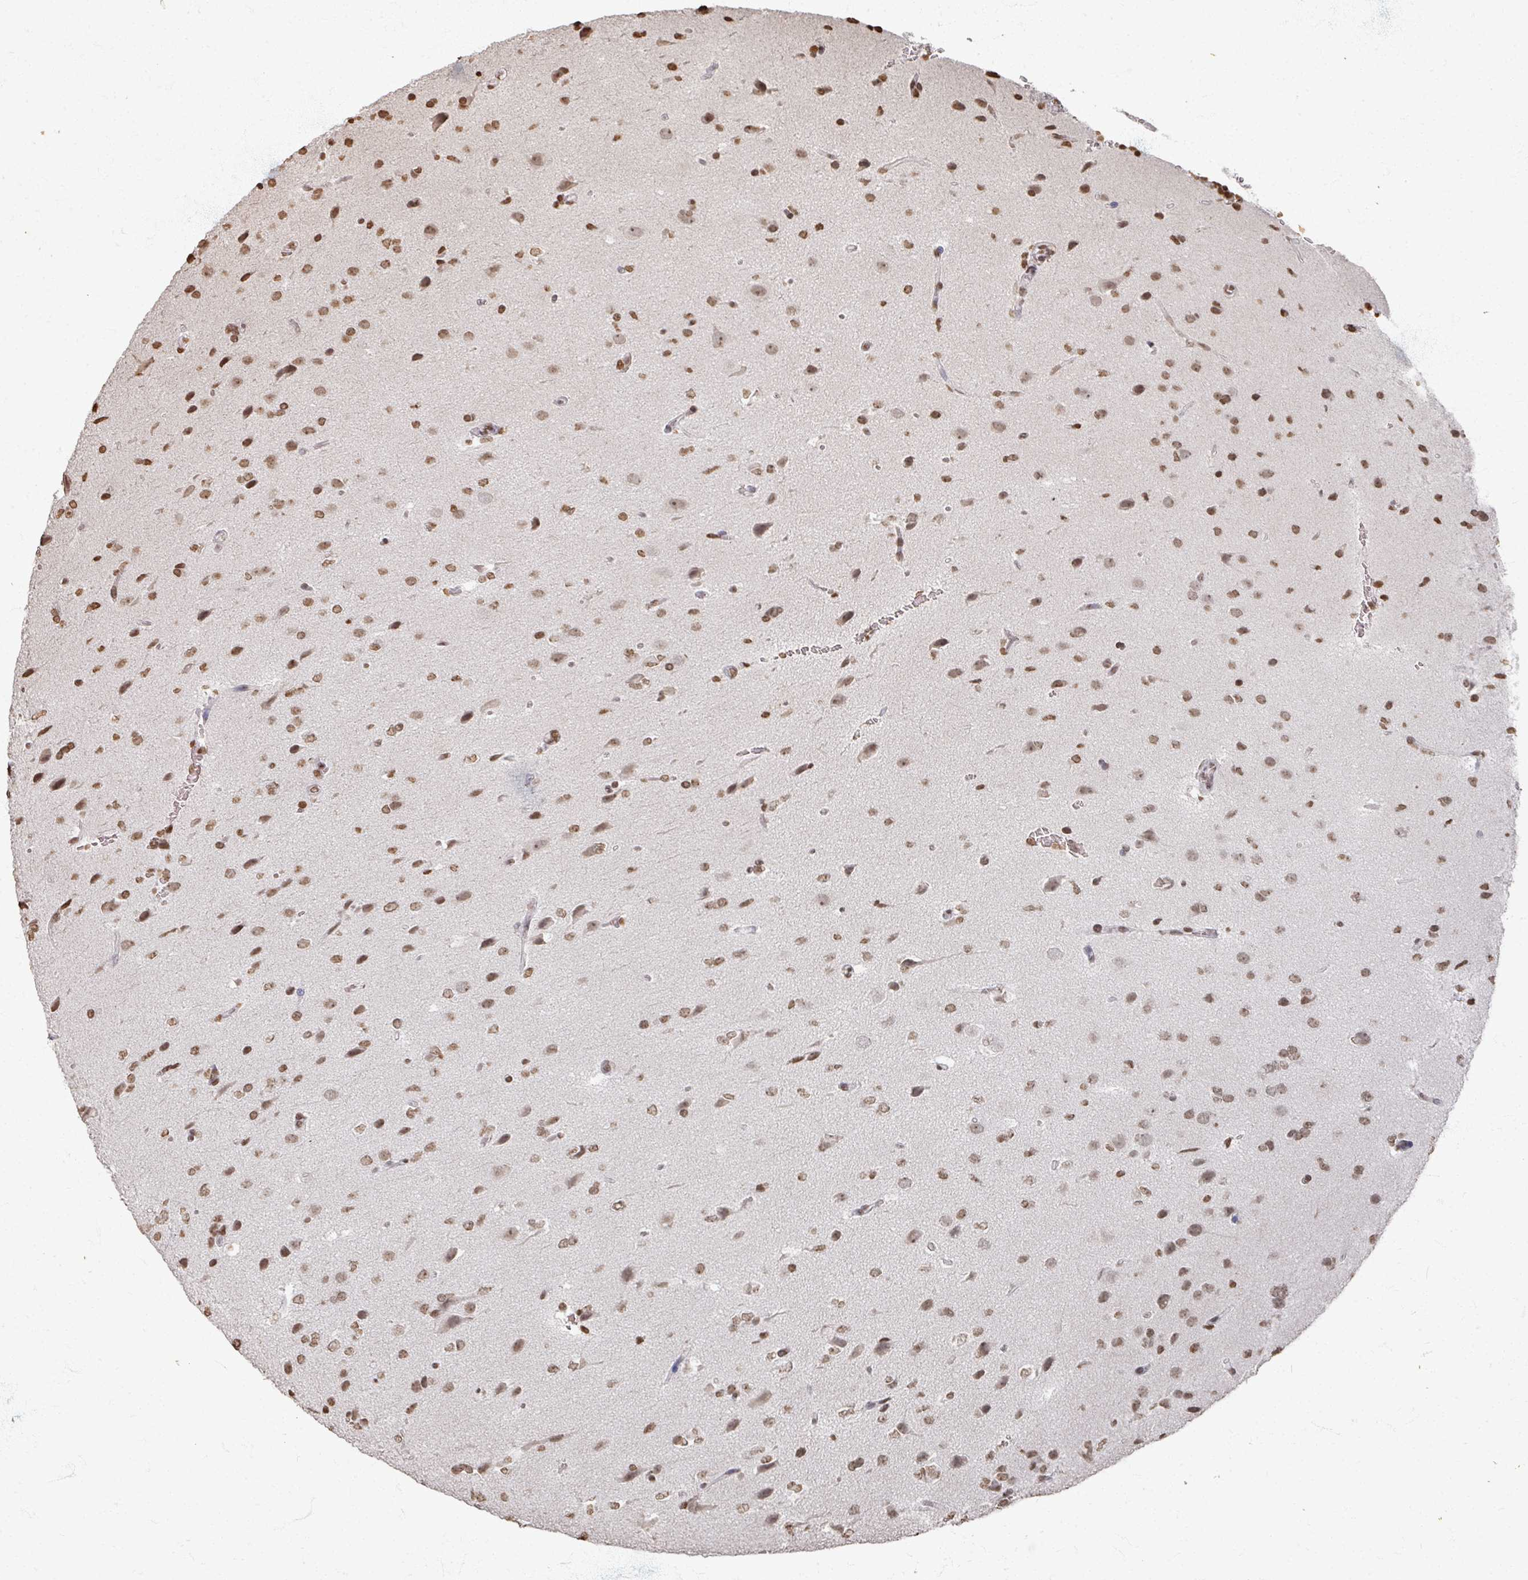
{"staining": {"intensity": "moderate", "quantity": ">75%", "location": "nuclear"}, "tissue": "glioma", "cell_type": "Tumor cells", "image_type": "cancer", "snomed": [{"axis": "morphology", "description": "Glioma, malignant, Low grade"}, {"axis": "topography", "description": "Brain"}], "caption": "There is medium levels of moderate nuclear expression in tumor cells of malignant low-grade glioma, as demonstrated by immunohistochemical staining (brown color).", "gene": "DCUN1D5", "patient": {"sex": "female", "age": 33}}